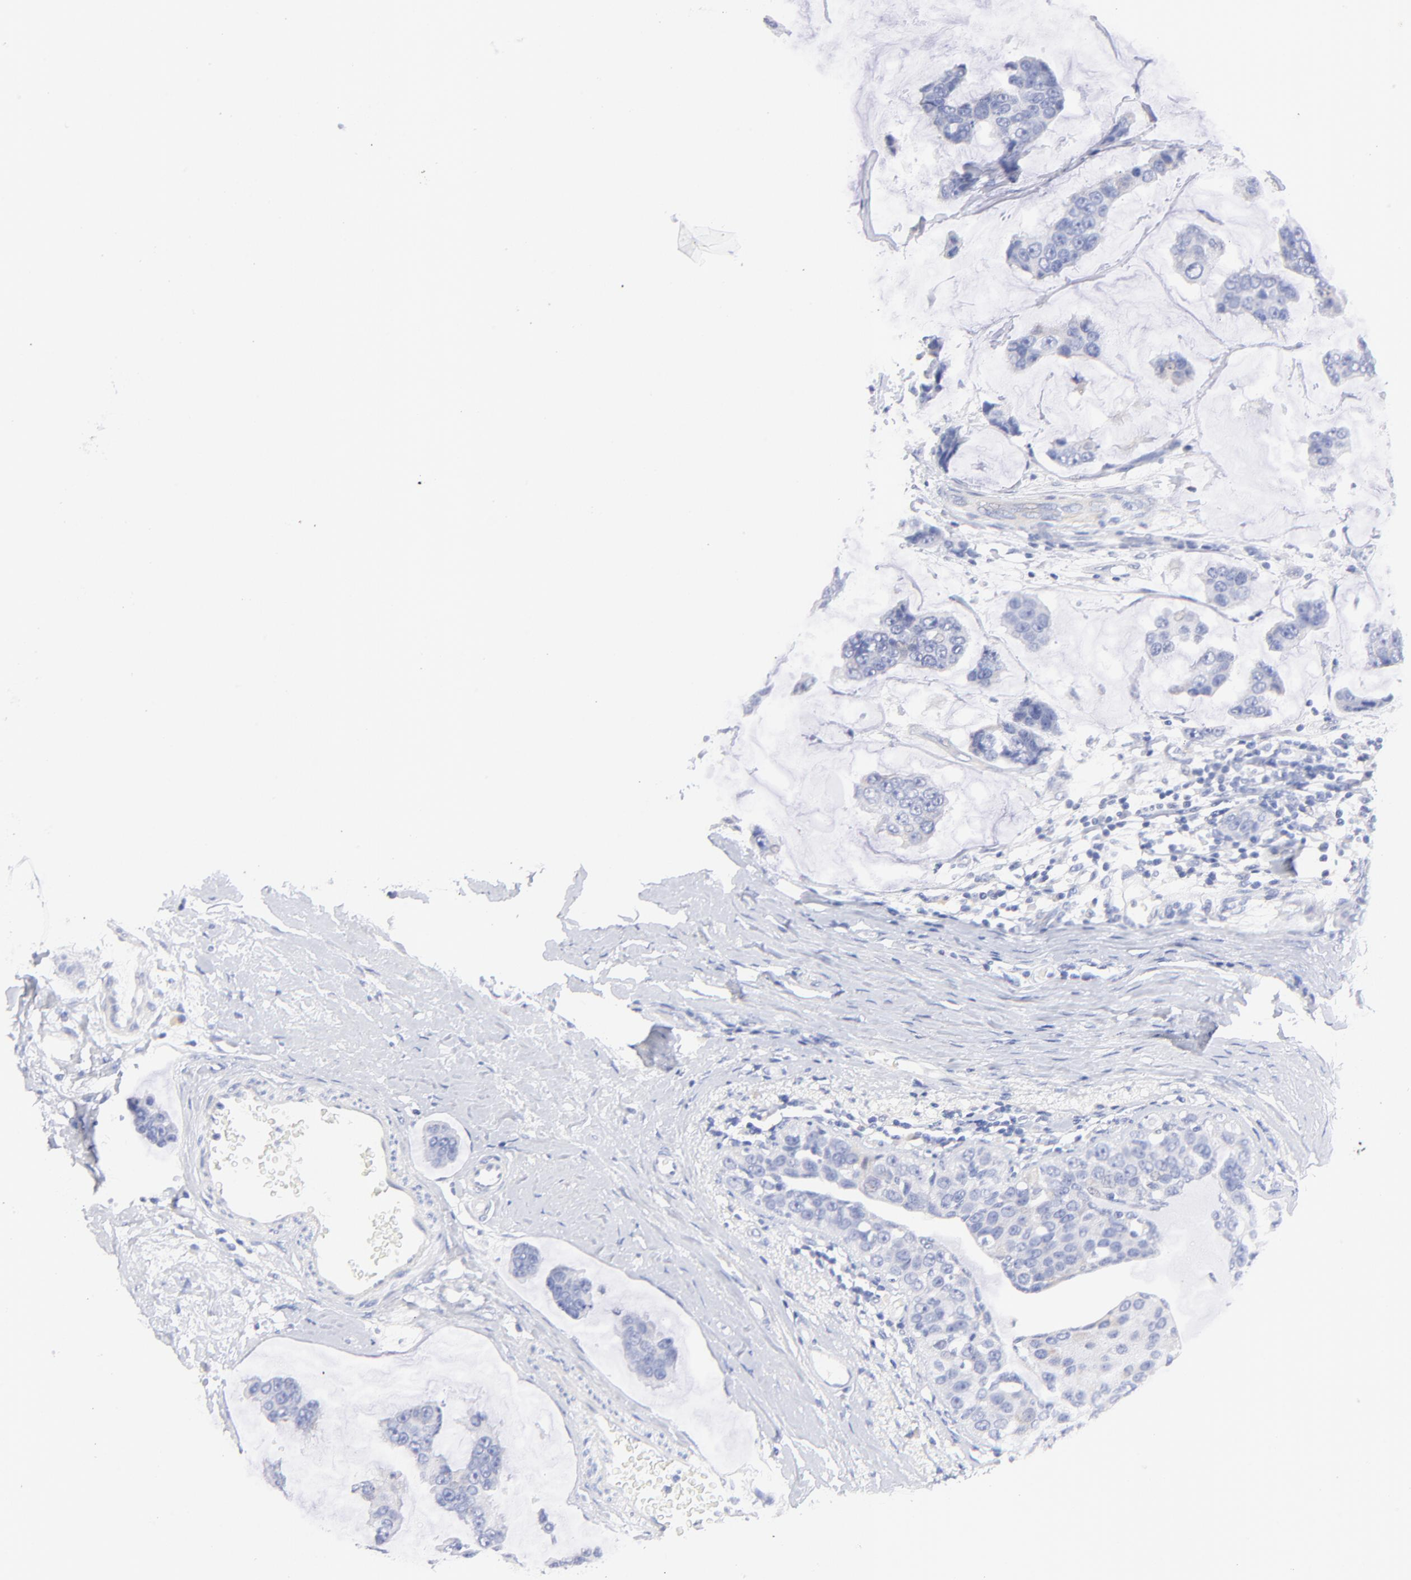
{"staining": {"intensity": "negative", "quantity": "none", "location": "none"}, "tissue": "breast cancer", "cell_type": "Tumor cells", "image_type": "cancer", "snomed": [{"axis": "morphology", "description": "Normal tissue, NOS"}, {"axis": "morphology", "description": "Duct carcinoma"}, {"axis": "topography", "description": "Breast"}], "caption": "IHC image of neoplastic tissue: breast cancer stained with DAB (3,3'-diaminobenzidine) demonstrates no significant protein positivity in tumor cells.", "gene": "HORMAD2", "patient": {"sex": "female", "age": 50}}